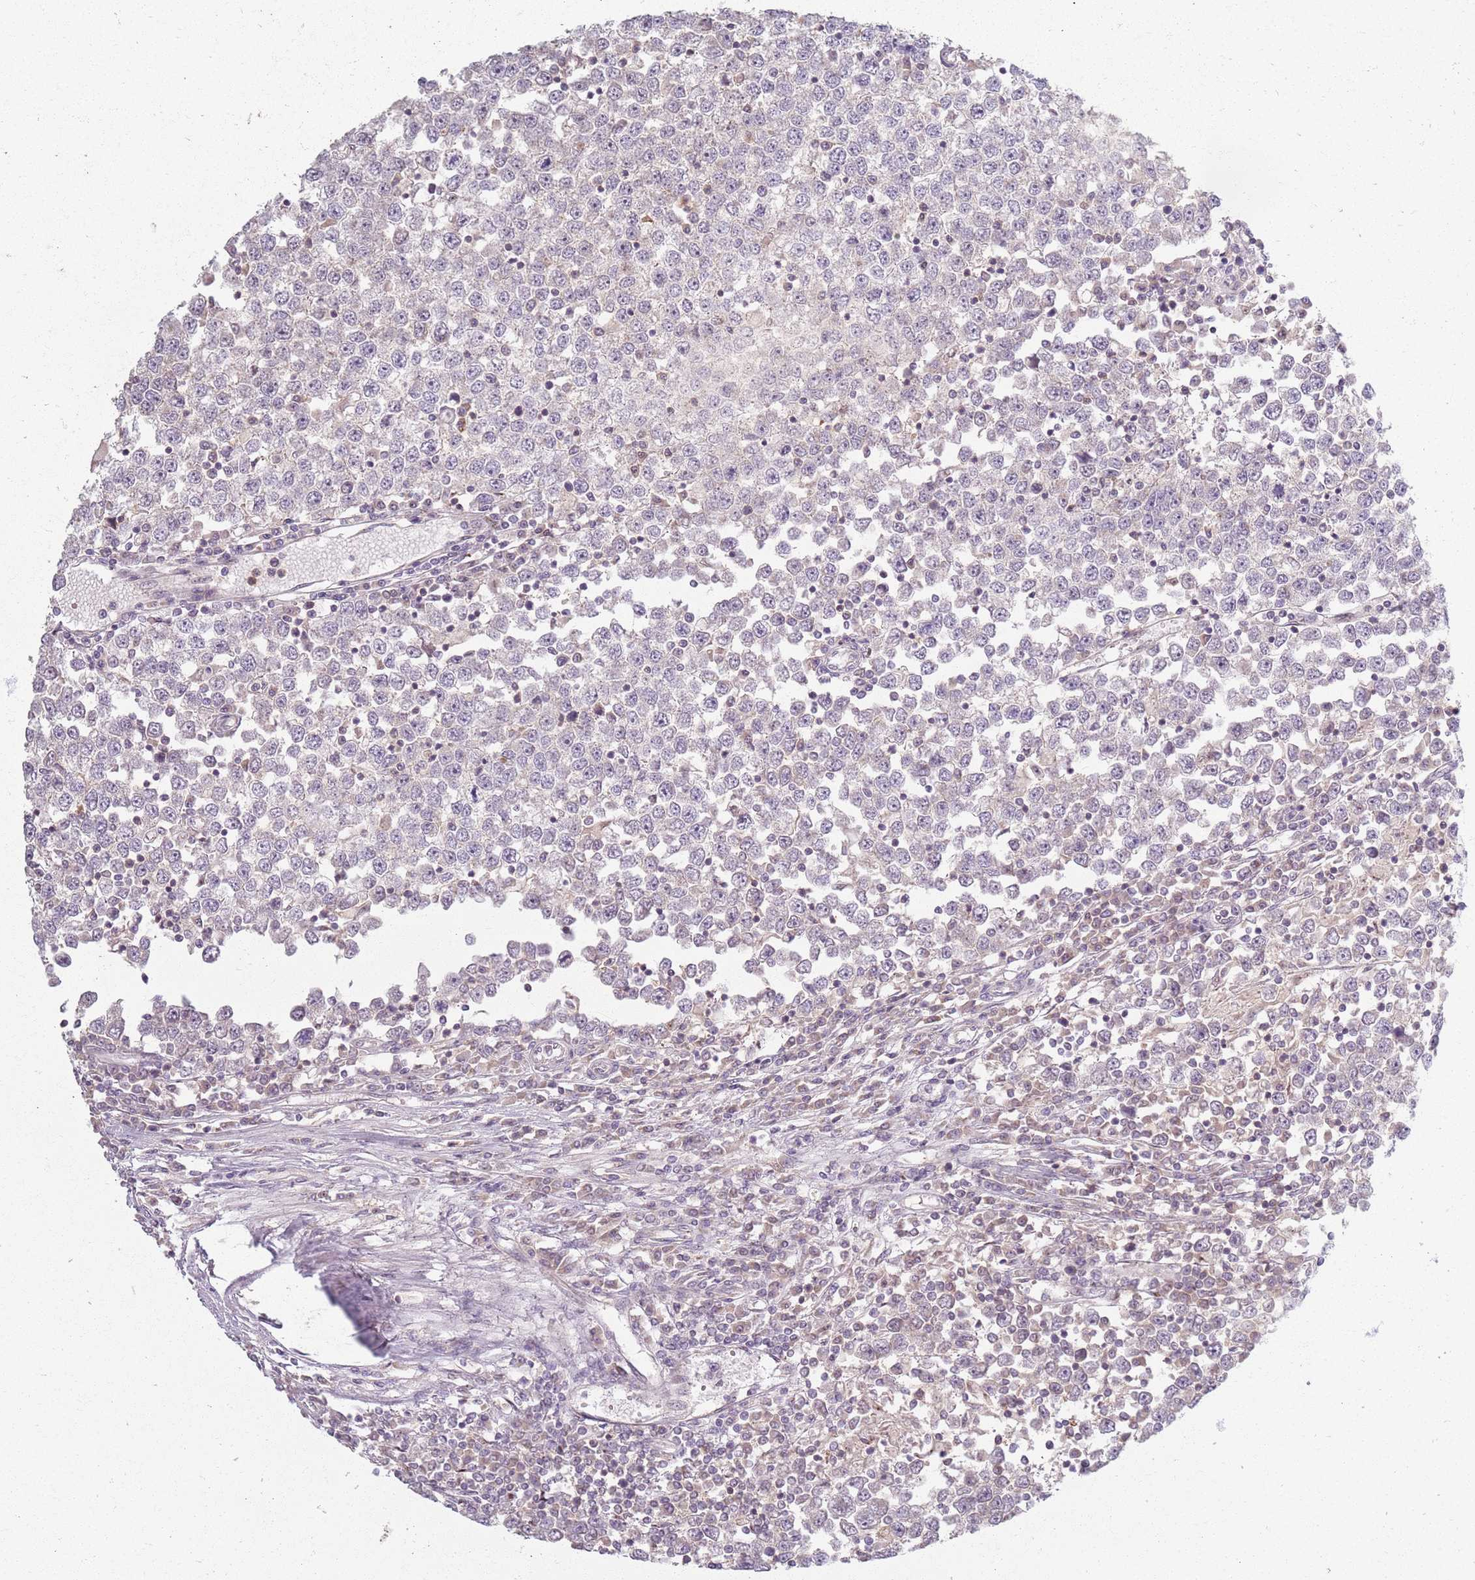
{"staining": {"intensity": "weak", "quantity": "<25%", "location": "cytoplasmic/membranous"}, "tissue": "testis cancer", "cell_type": "Tumor cells", "image_type": "cancer", "snomed": [{"axis": "morphology", "description": "Seminoma, NOS"}, {"axis": "topography", "description": "Testis"}], "caption": "Tumor cells are negative for protein expression in human testis cancer.", "gene": "ZDHHC2", "patient": {"sex": "male", "age": 65}}